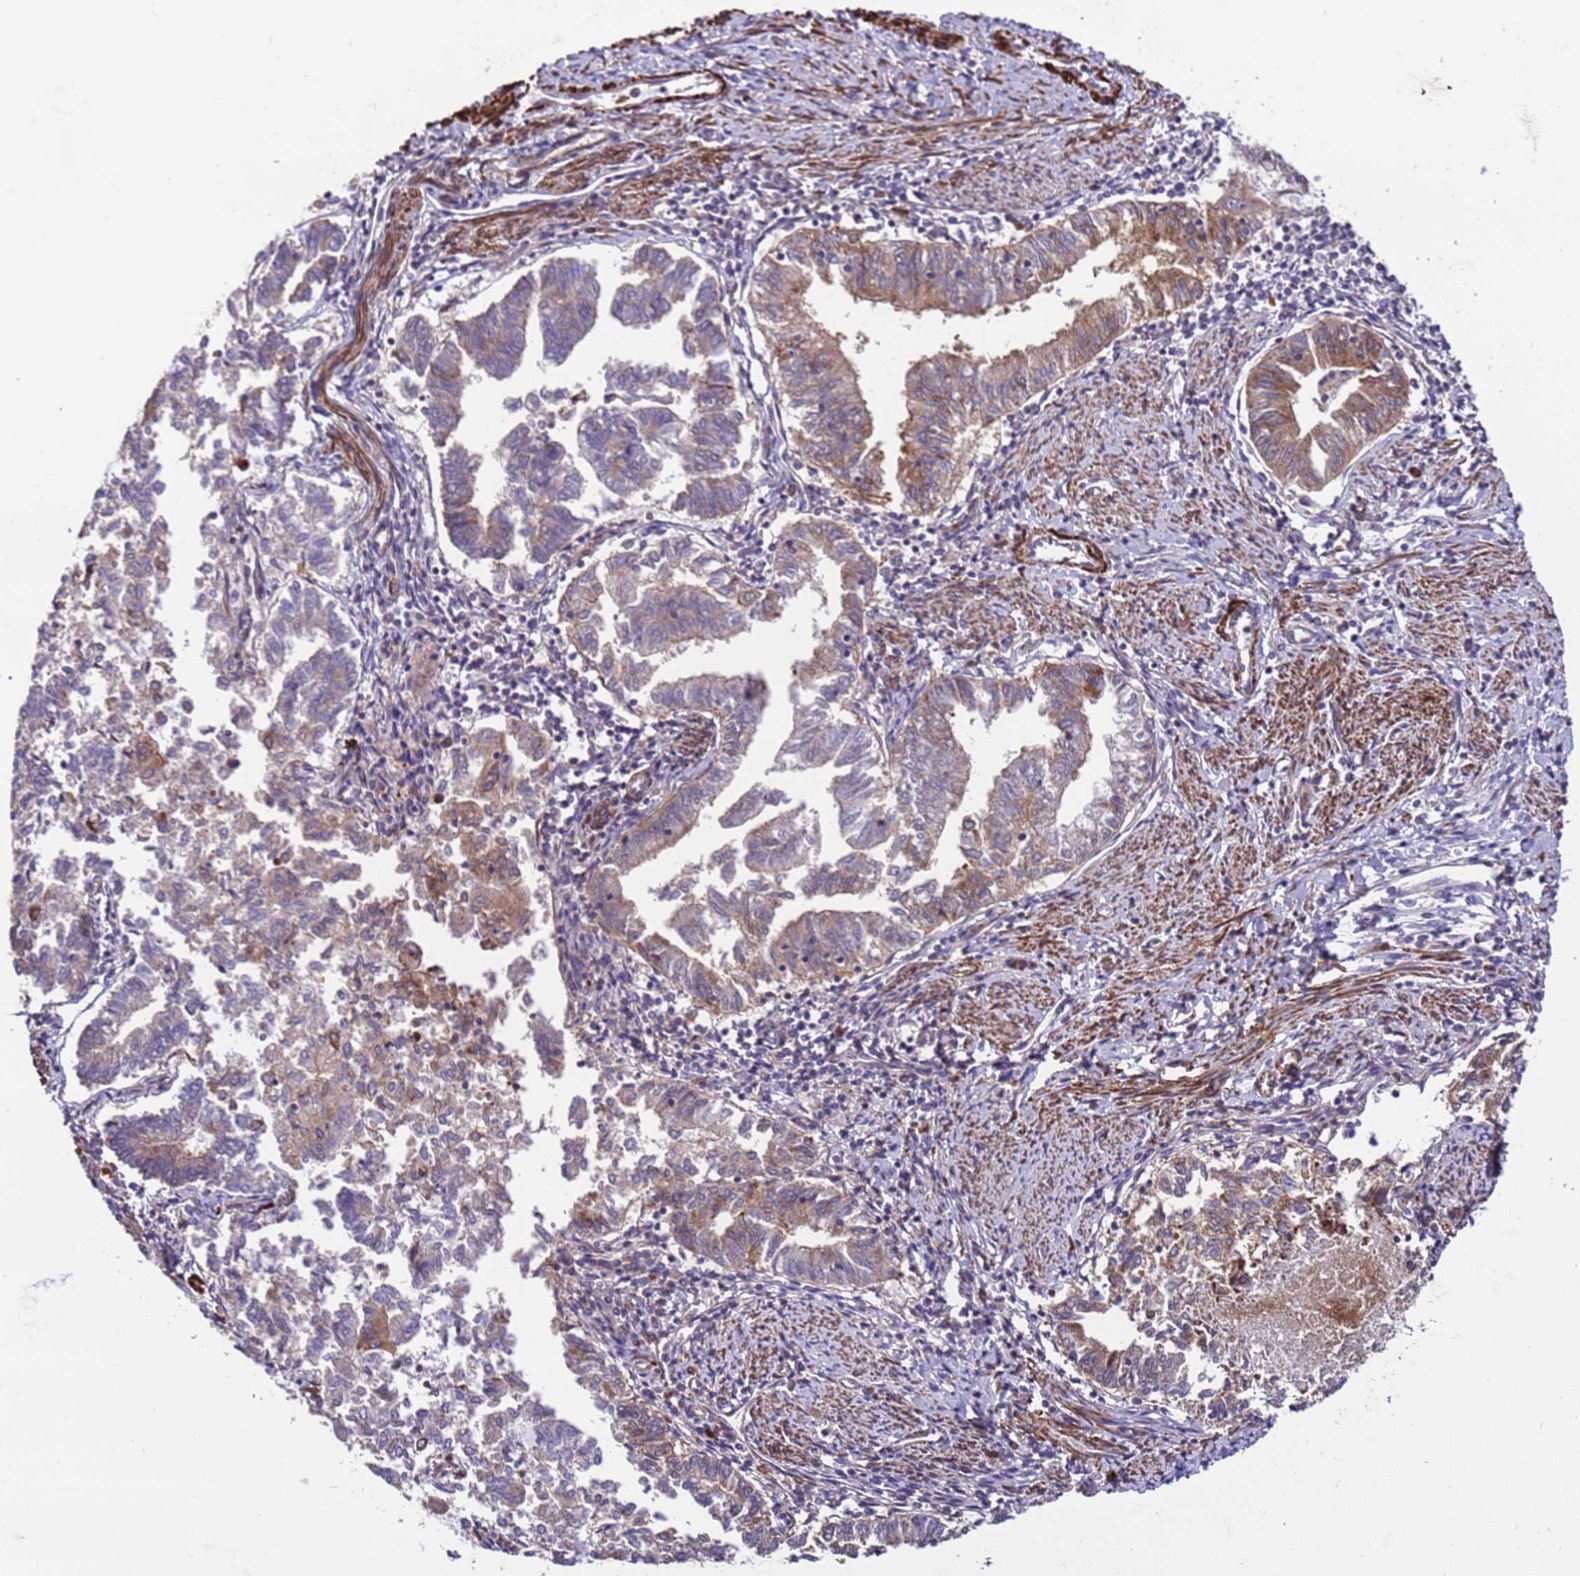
{"staining": {"intensity": "moderate", "quantity": "25%-75%", "location": "cytoplasmic/membranous"}, "tissue": "endometrial cancer", "cell_type": "Tumor cells", "image_type": "cancer", "snomed": [{"axis": "morphology", "description": "Adenocarcinoma, NOS"}, {"axis": "topography", "description": "Endometrium"}], "caption": "The histopathology image demonstrates staining of endometrial adenocarcinoma, revealing moderate cytoplasmic/membranous protein expression (brown color) within tumor cells.", "gene": "GEN1", "patient": {"sex": "female", "age": 79}}